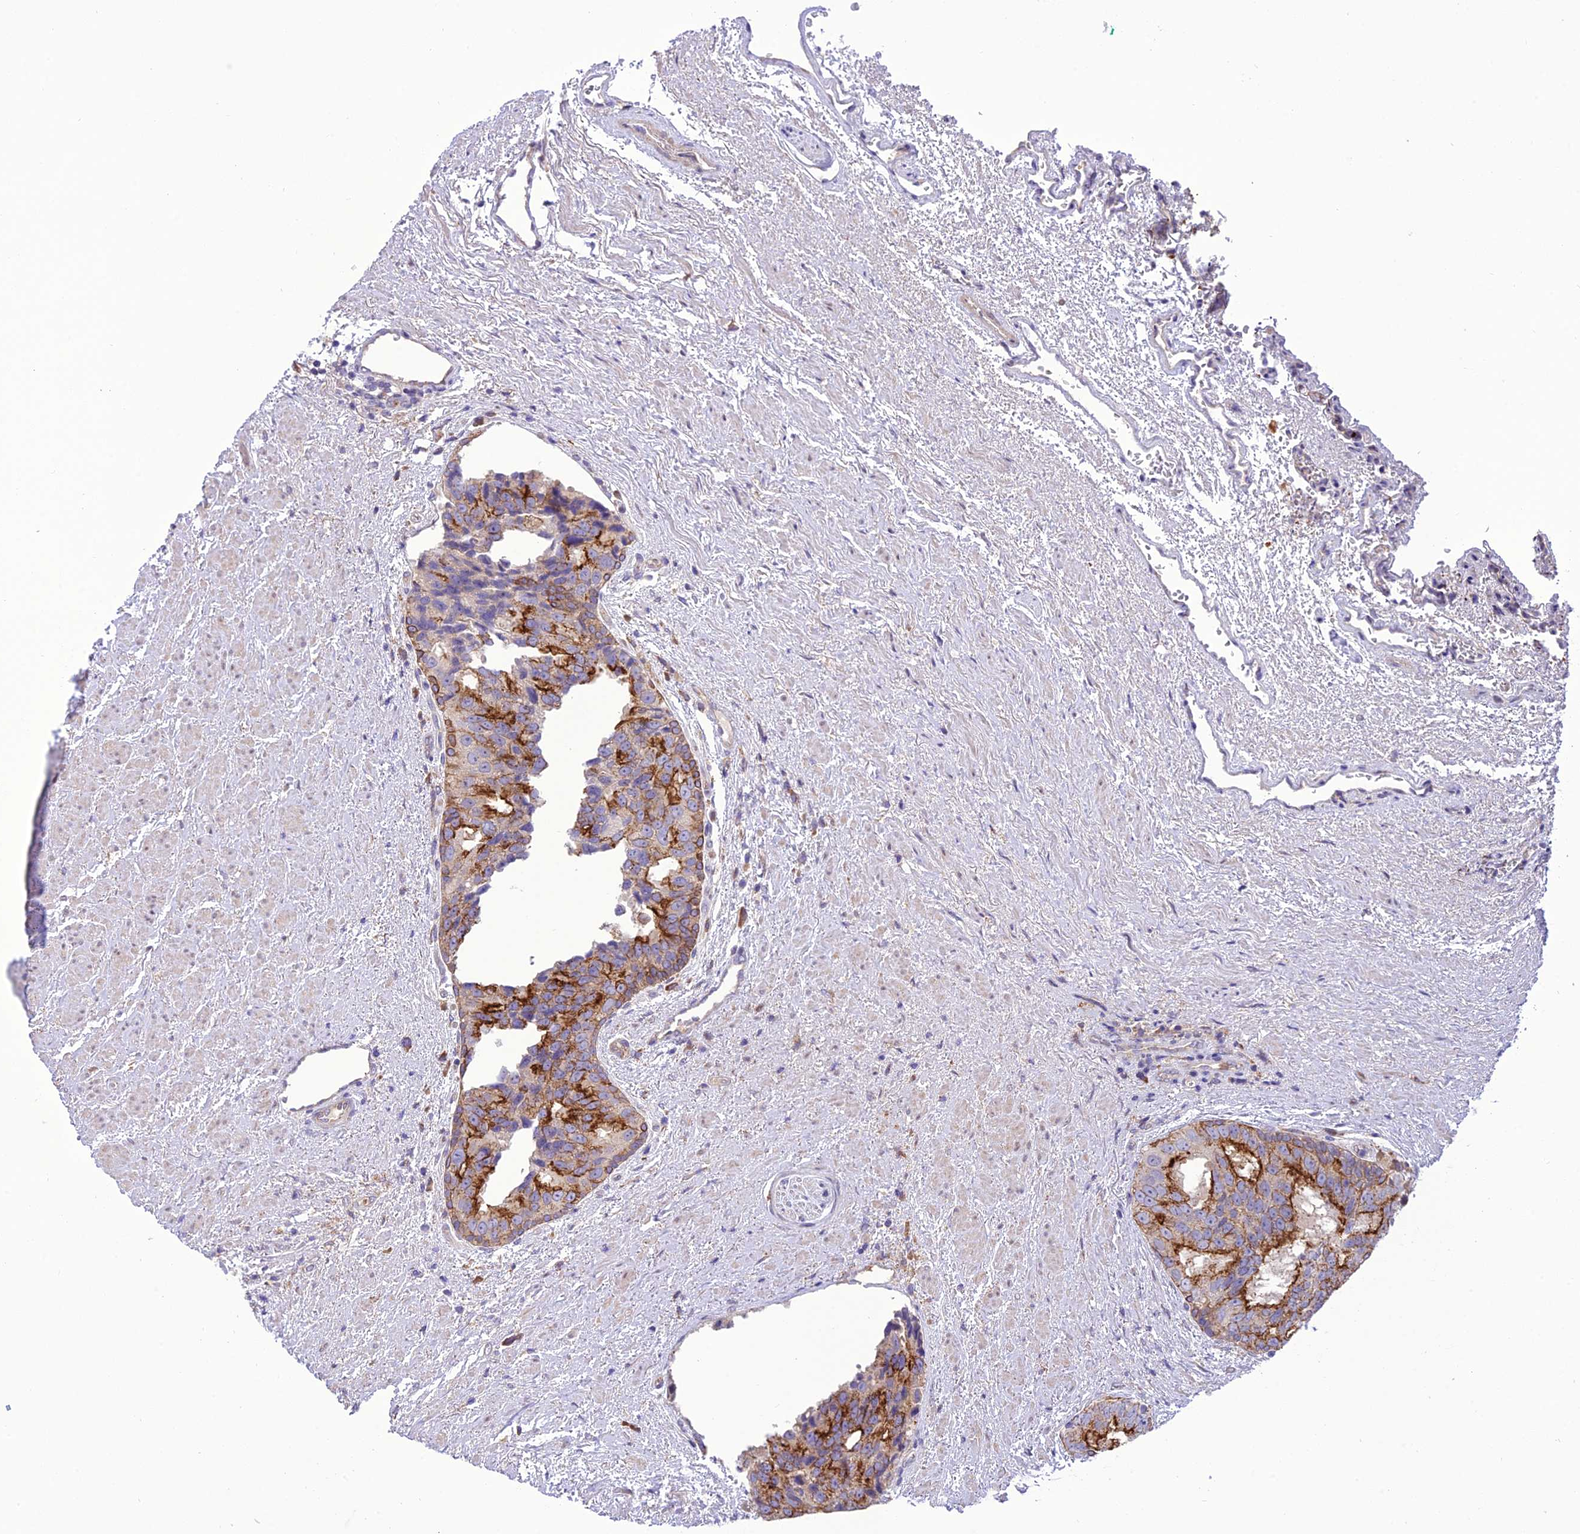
{"staining": {"intensity": "strong", "quantity": "25%-75%", "location": "cytoplasmic/membranous"}, "tissue": "prostate cancer", "cell_type": "Tumor cells", "image_type": "cancer", "snomed": [{"axis": "morphology", "description": "Adenocarcinoma, High grade"}, {"axis": "topography", "description": "Prostate"}], "caption": "Strong cytoplasmic/membranous protein staining is present in about 25%-75% of tumor cells in prostate cancer. (DAB IHC with brightfield microscopy, high magnification).", "gene": "JMY", "patient": {"sex": "male", "age": 70}}